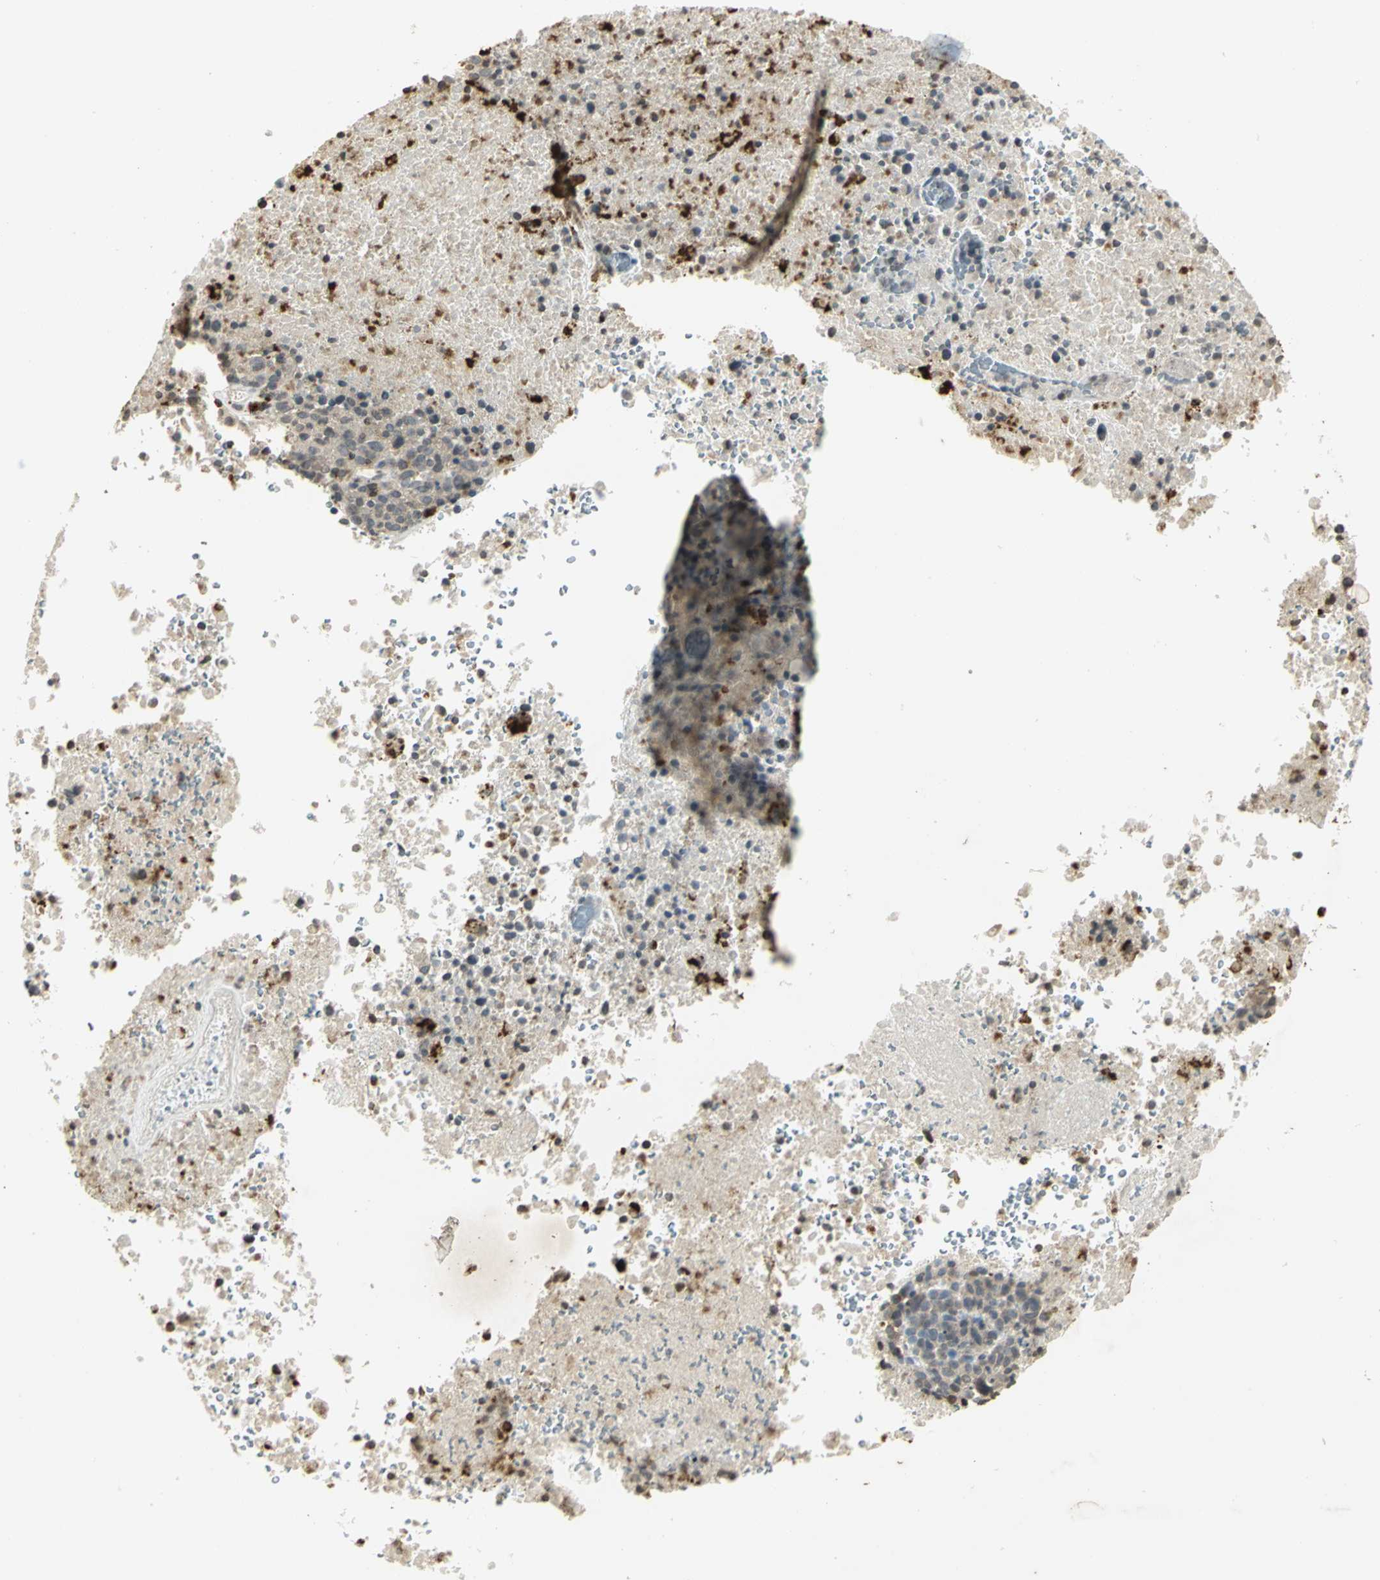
{"staining": {"intensity": "negative", "quantity": "none", "location": "none"}, "tissue": "melanoma", "cell_type": "Tumor cells", "image_type": "cancer", "snomed": [{"axis": "morphology", "description": "Malignant melanoma, Metastatic site"}, {"axis": "topography", "description": "Cerebral cortex"}], "caption": "Human malignant melanoma (metastatic site) stained for a protein using IHC shows no positivity in tumor cells.", "gene": "IL16", "patient": {"sex": "female", "age": 52}}